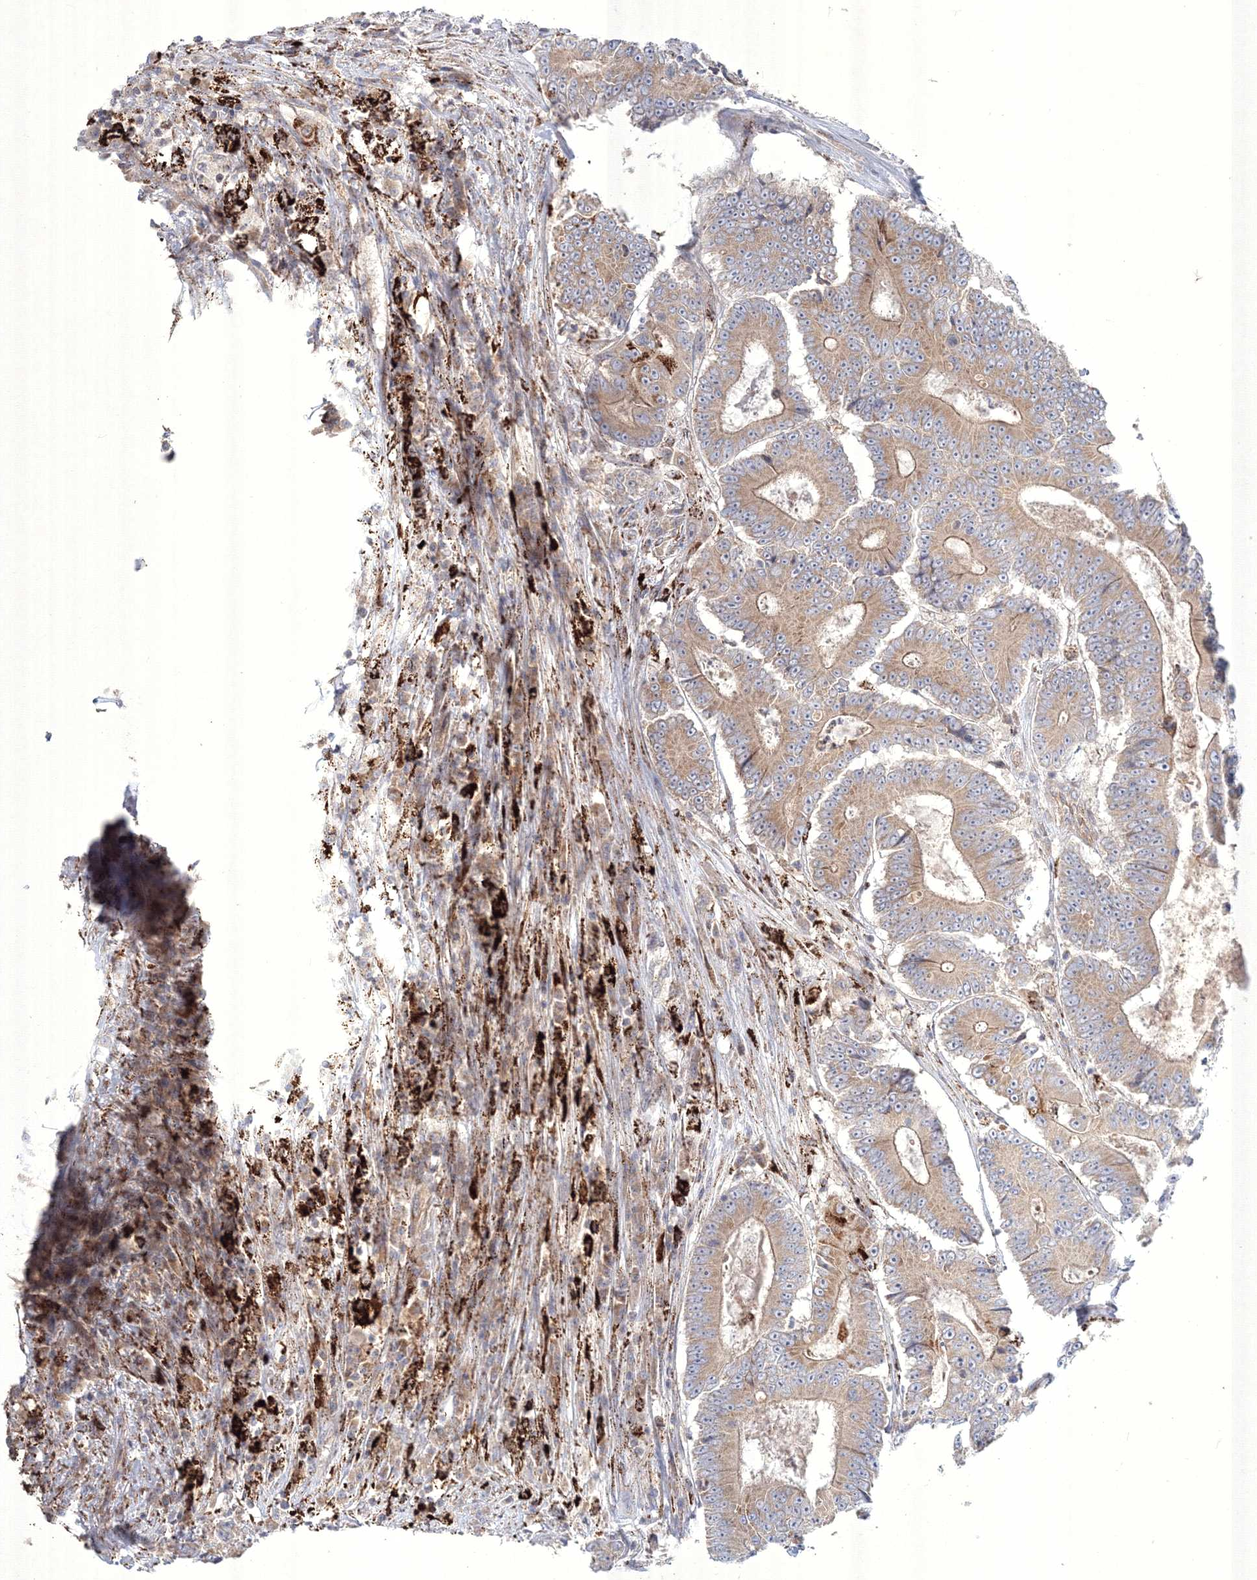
{"staining": {"intensity": "moderate", "quantity": ">75%", "location": "cytoplasmic/membranous"}, "tissue": "colorectal cancer", "cell_type": "Tumor cells", "image_type": "cancer", "snomed": [{"axis": "morphology", "description": "Adenocarcinoma, NOS"}, {"axis": "topography", "description": "Colon"}], "caption": "Colorectal adenocarcinoma stained with a protein marker shows moderate staining in tumor cells.", "gene": "WDR49", "patient": {"sex": "male", "age": 83}}